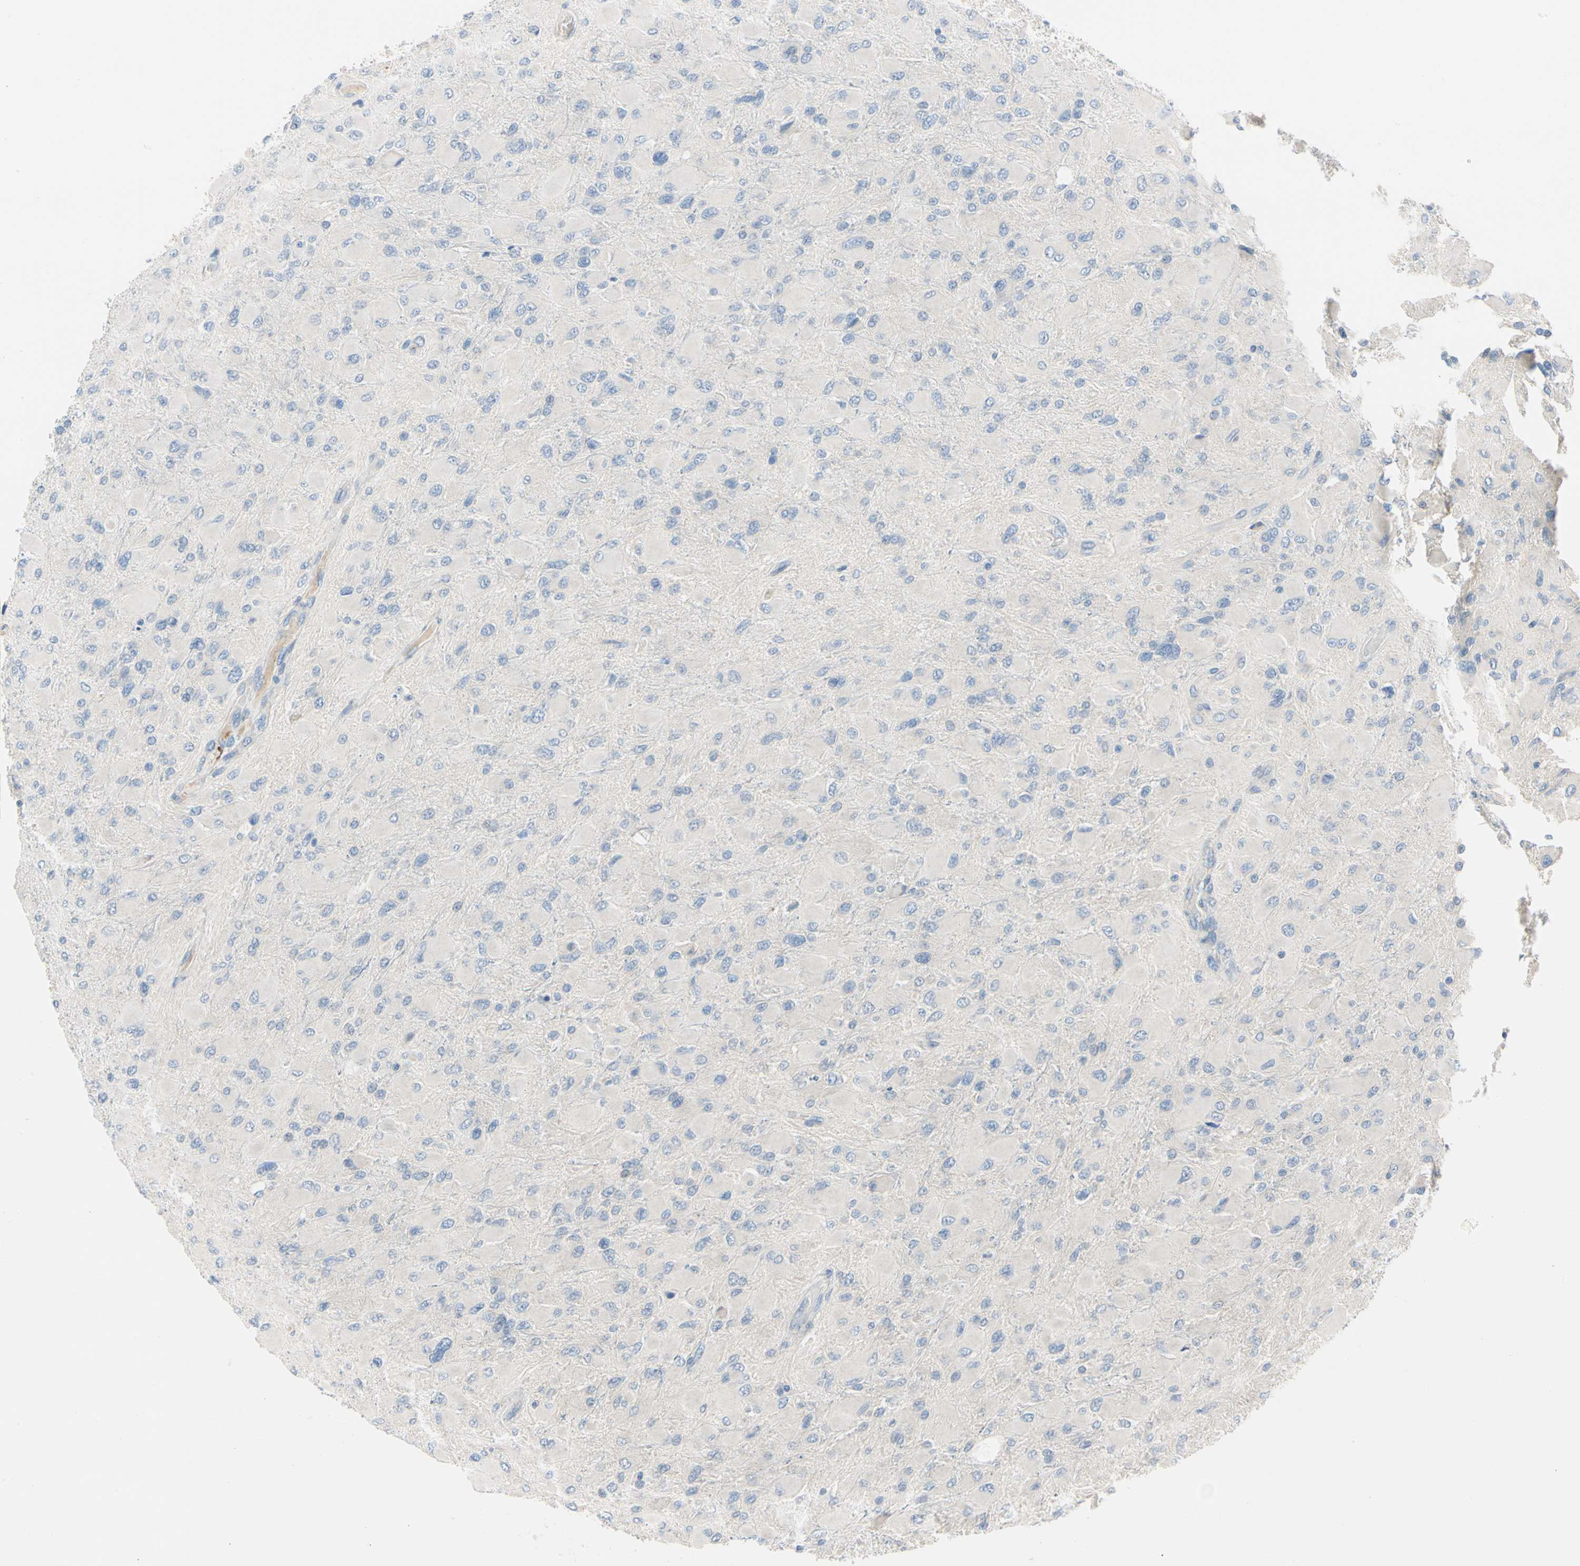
{"staining": {"intensity": "negative", "quantity": "none", "location": "none"}, "tissue": "glioma", "cell_type": "Tumor cells", "image_type": "cancer", "snomed": [{"axis": "morphology", "description": "Glioma, malignant, High grade"}, {"axis": "topography", "description": "Cerebral cortex"}], "caption": "Immunohistochemistry of glioma exhibits no staining in tumor cells.", "gene": "TRAF5", "patient": {"sex": "female", "age": 36}}